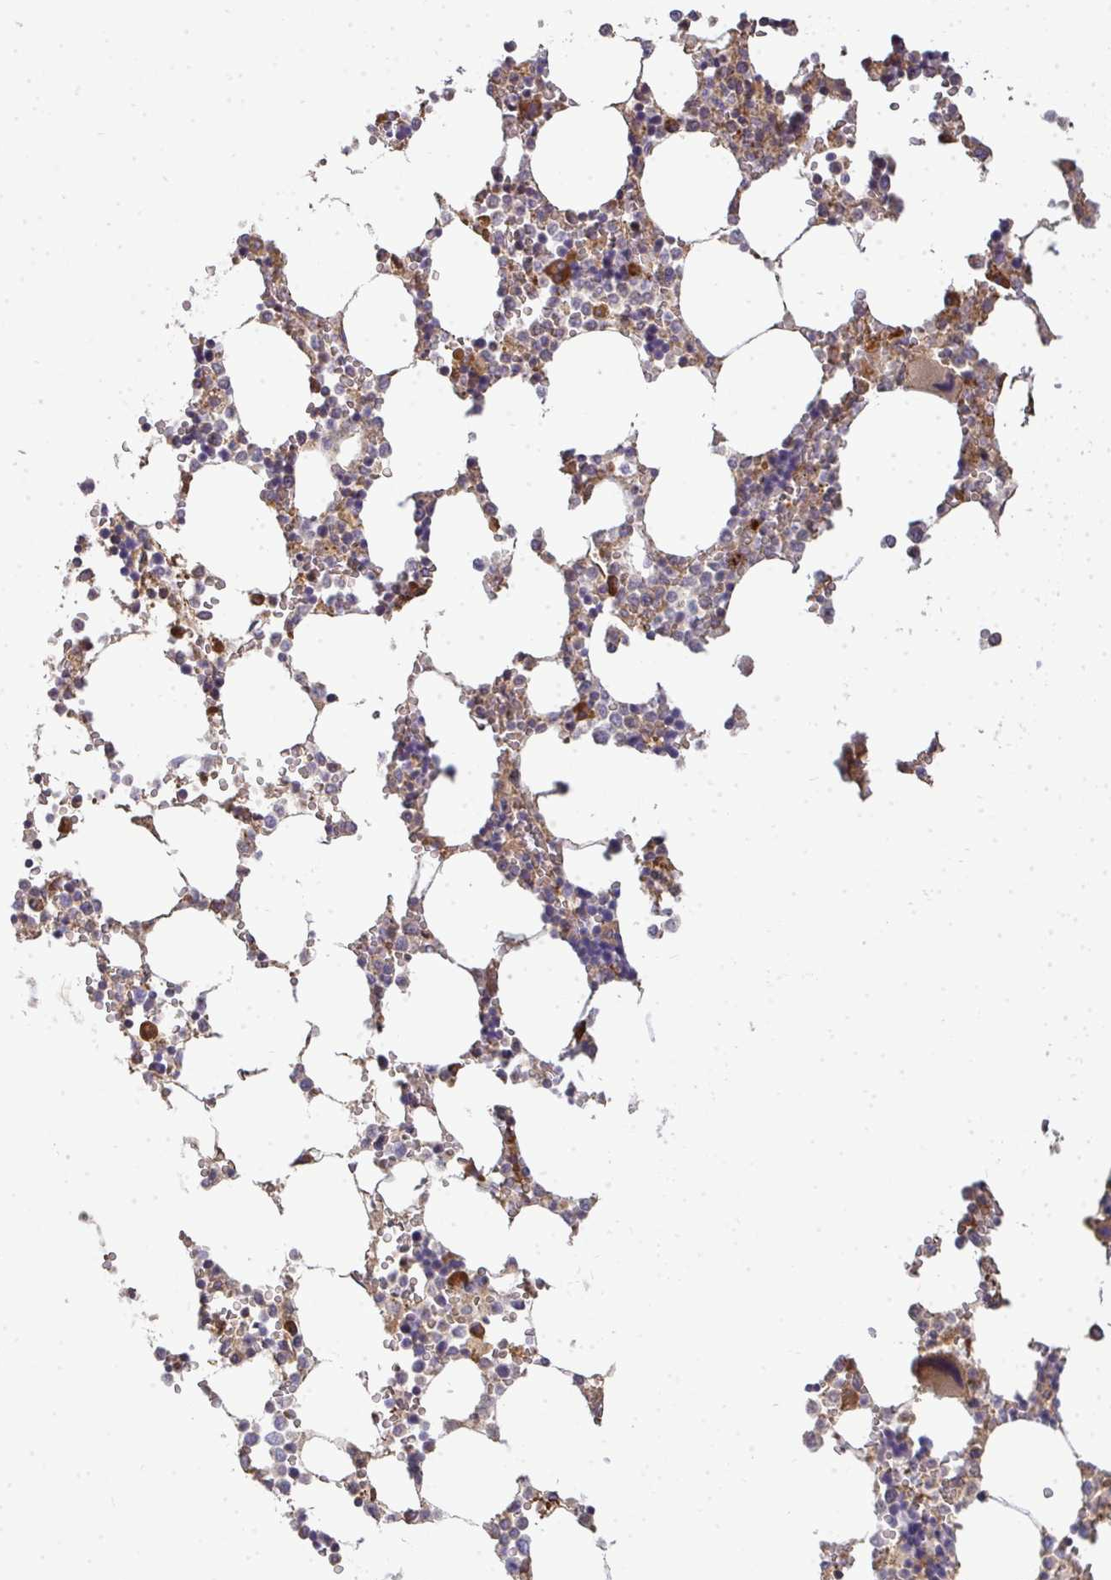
{"staining": {"intensity": "moderate", "quantity": "25%-75%", "location": "cytoplasmic/membranous"}, "tissue": "bone marrow", "cell_type": "Hematopoietic cells", "image_type": "normal", "snomed": [{"axis": "morphology", "description": "Normal tissue, NOS"}, {"axis": "topography", "description": "Bone marrow"}], "caption": "Hematopoietic cells display medium levels of moderate cytoplasmic/membranous expression in approximately 25%-75% of cells in benign human bone marrow.", "gene": "B4GALT6", "patient": {"sex": "male", "age": 64}}